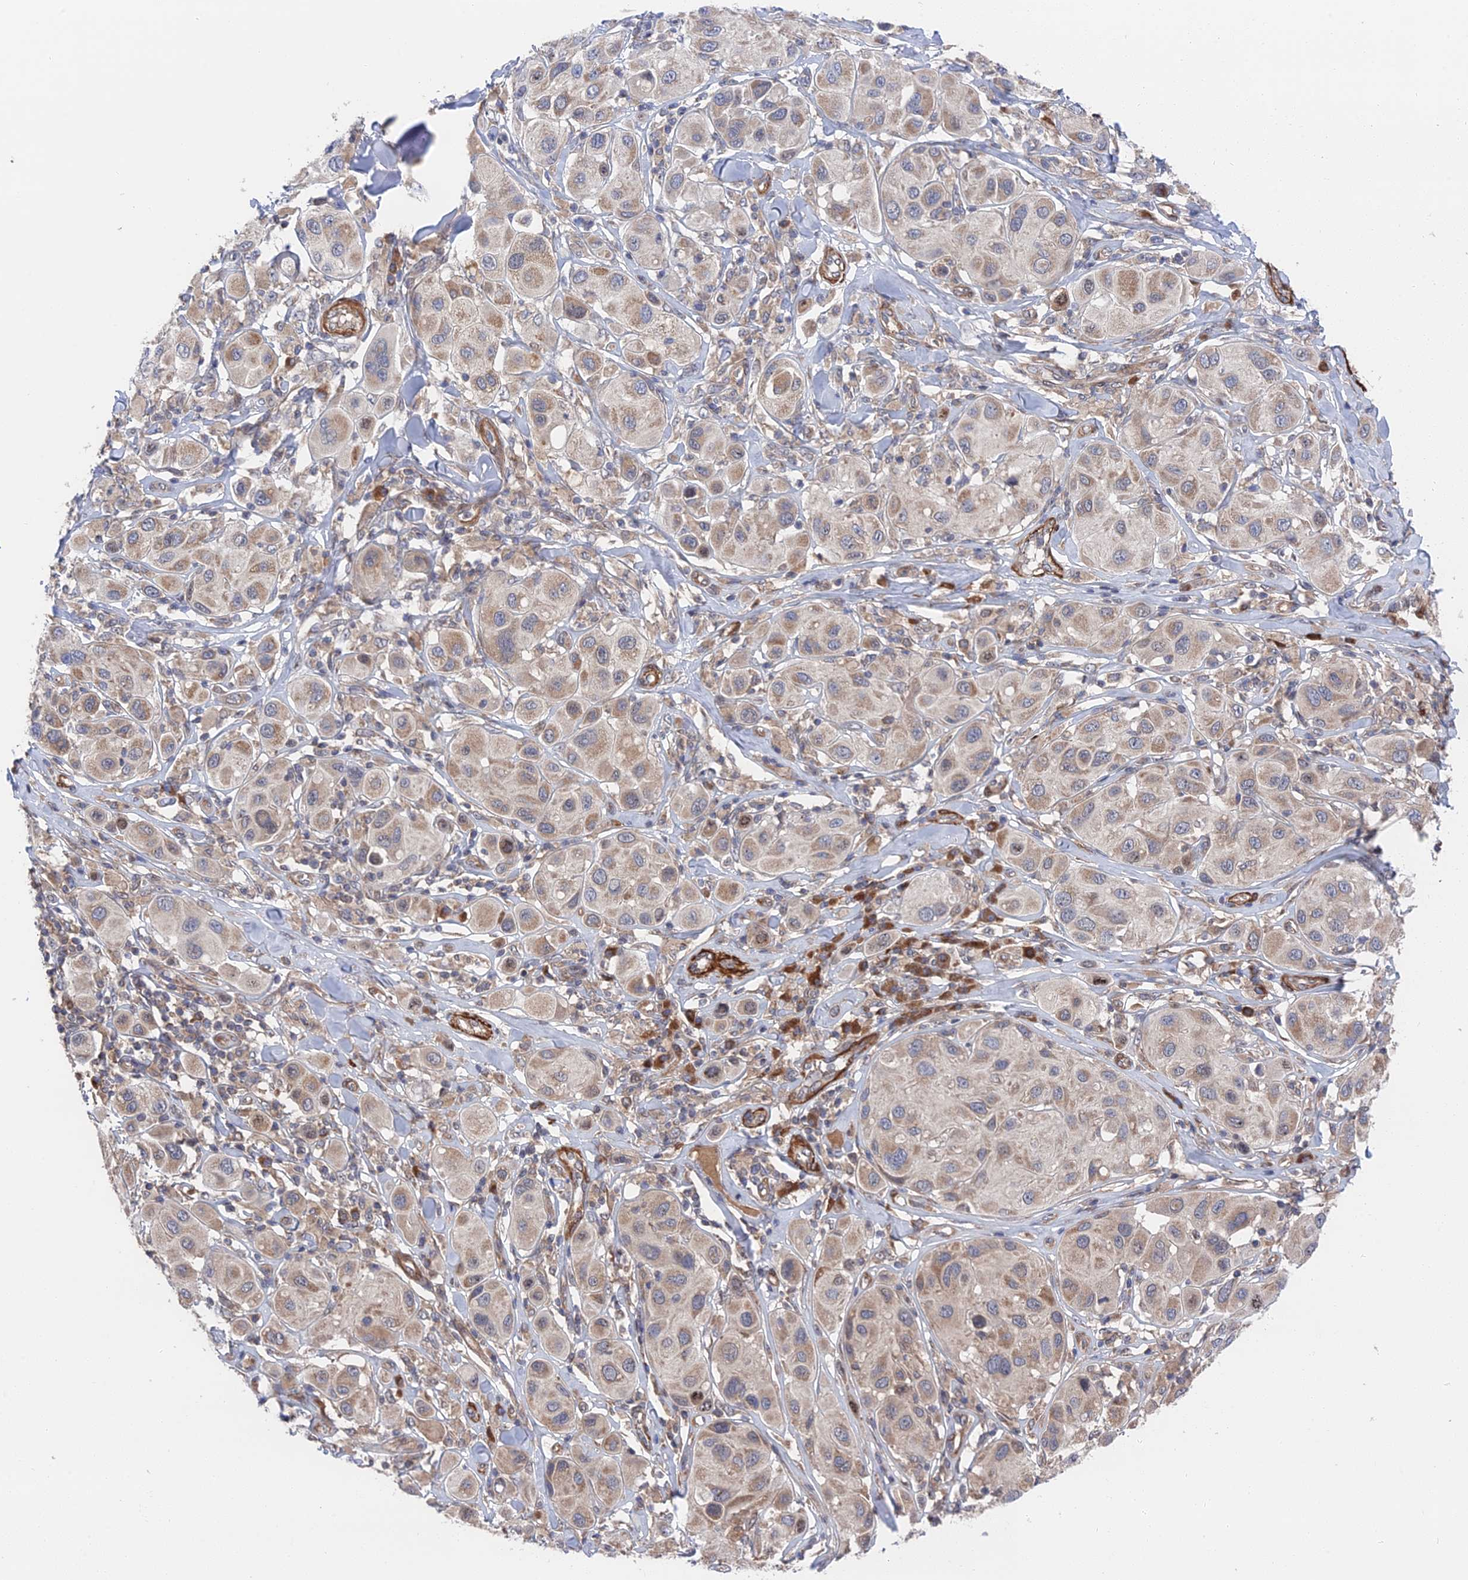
{"staining": {"intensity": "weak", "quantity": ">75%", "location": "cytoplasmic/membranous"}, "tissue": "melanoma", "cell_type": "Tumor cells", "image_type": "cancer", "snomed": [{"axis": "morphology", "description": "Malignant melanoma, Metastatic site"}, {"axis": "topography", "description": "Skin"}], "caption": "An image showing weak cytoplasmic/membranous expression in approximately >75% of tumor cells in malignant melanoma (metastatic site), as visualized by brown immunohistochemical staining.", "gene": "ZNF320", "patient": {"sex": "male", "age": 41}}